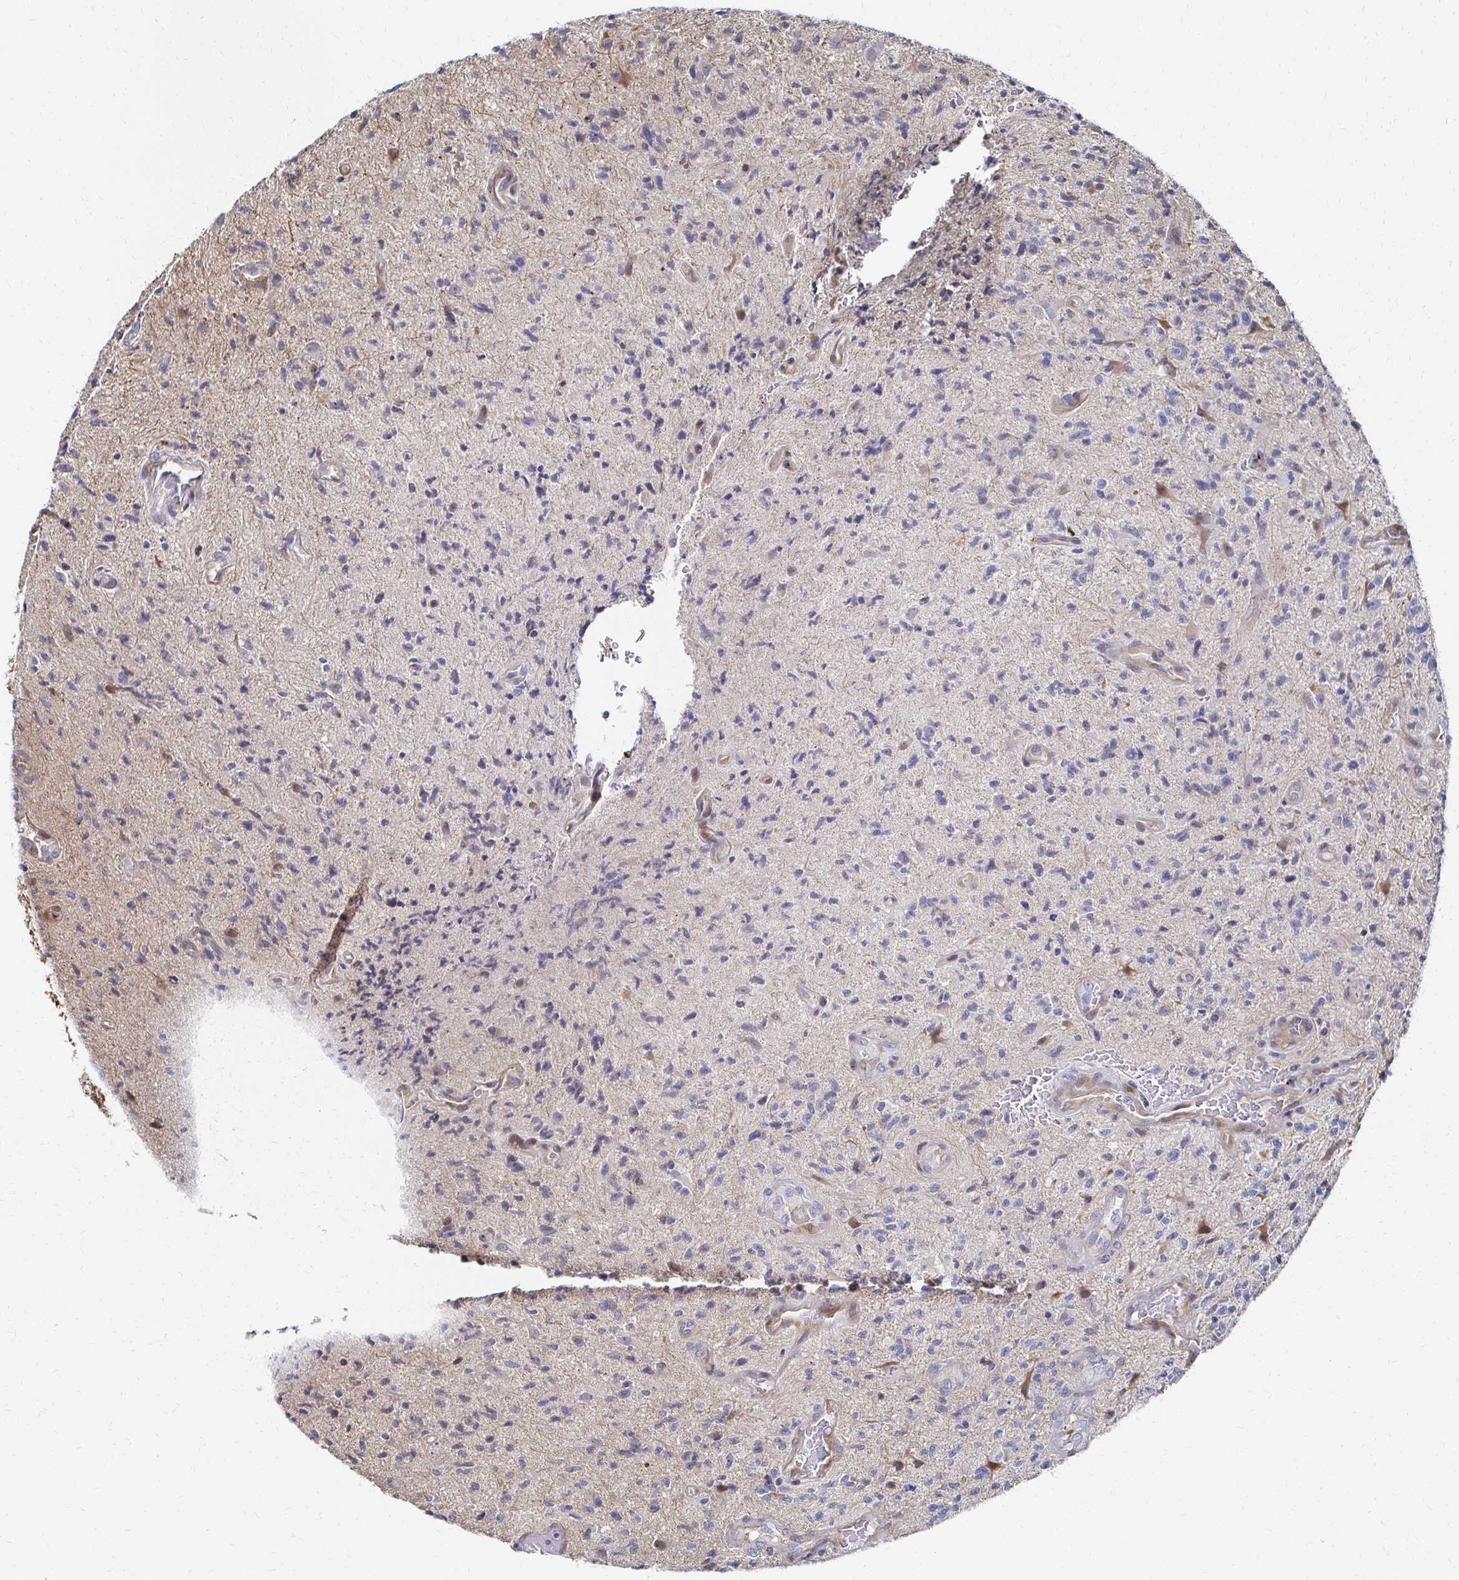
{"staining": {"intensity": "negative", "quantity": "none", "location": "none"}, "tissue": "glioma", "cell_type": "Tumor cells", "image_type": "cancer", "snomed": [{"axis": "morphology", "description": "Glioma, malignant, High grade"}, {"axis": "topography", "description": "Brain"}], "caption": "The immunohistochemistry (IHC) image has no significant expression in tumor cells of glioma tissue.", "gene": "MAN1A1", "patient": {"sex": "male", "age": 67}}